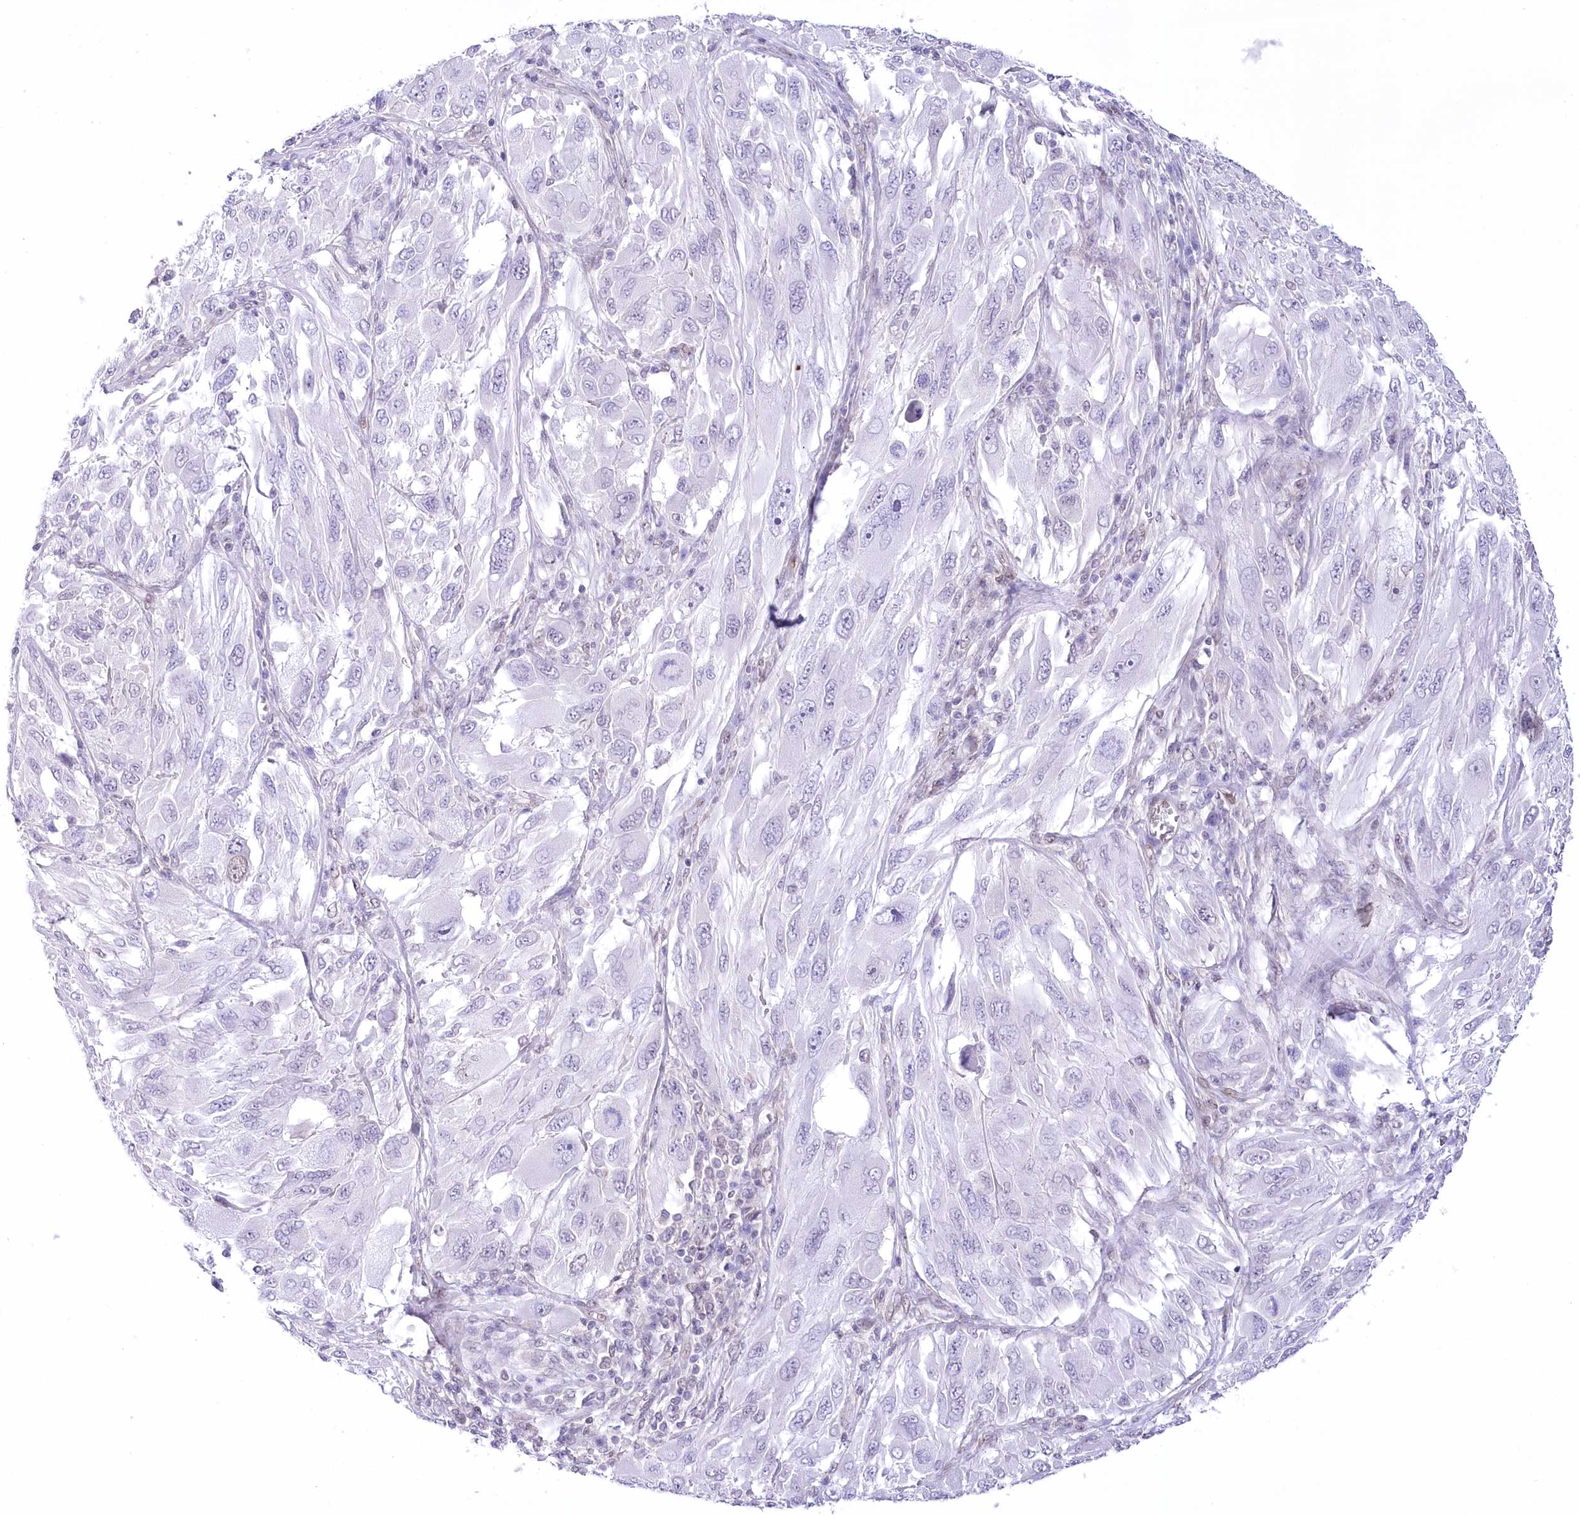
{"staining": {"intensity": "negative", "quantity": "none", "location": "none"}, "tissue": "melanoma", "cell_type": "Tumor cells", "image_type": "cancer", "snomed": [{"axis": "morphology", "description": "Malignant melanoma, NOS"}, {"axis": "topography", "description": "Skin"}], "caption": "Immunohistochemical staining of human malignant melanoma demonstrates no significant expression in tumor cells.", "gene": "HNRNPA0", "patient": {"sex": "female", "age": 91}}